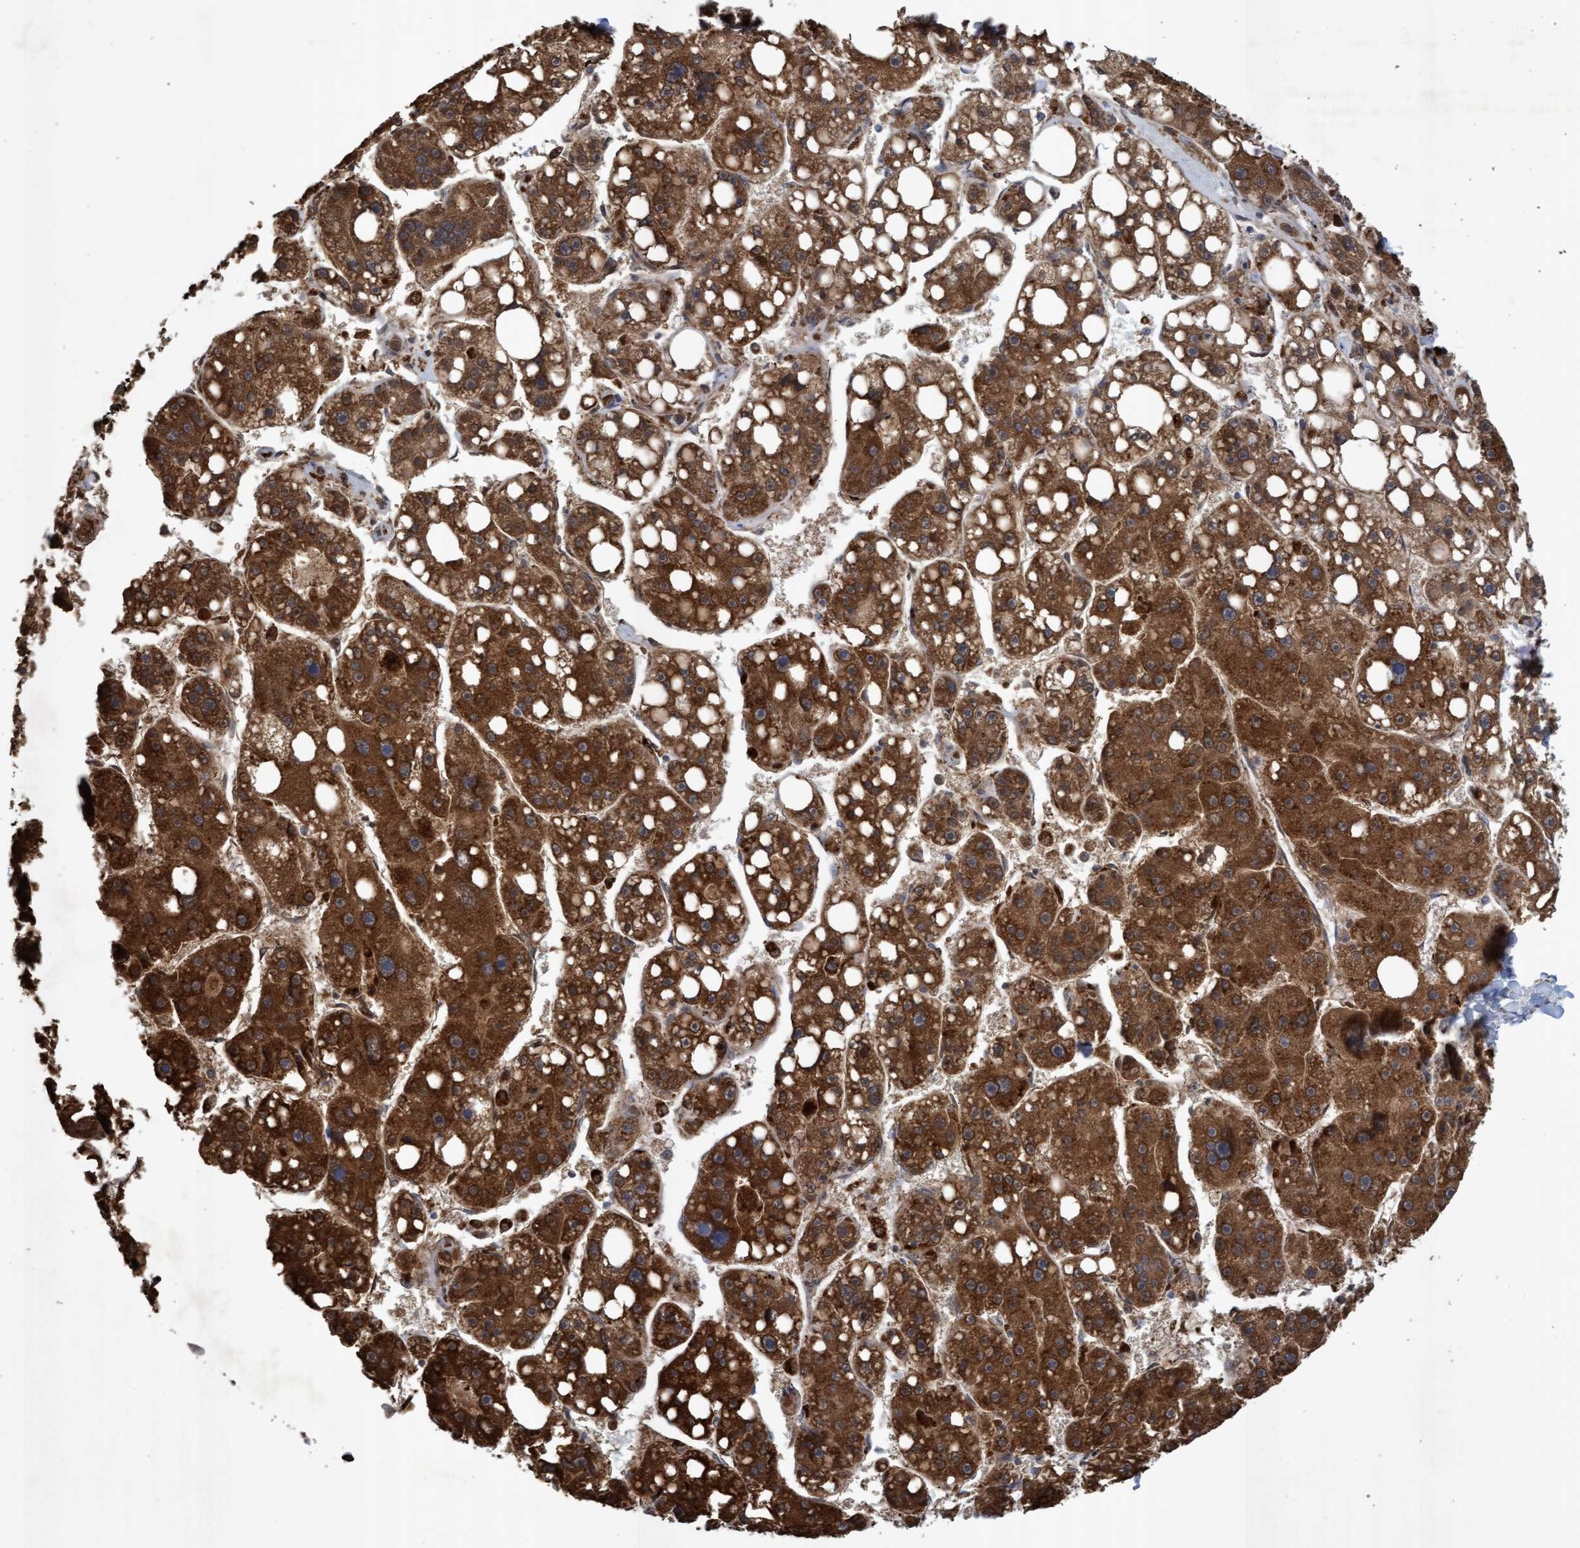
{"staining": {"intensity": "strong", "quantity": ">75%", "location": "cytoplasmic/membranous"}, "tissue": "liver cancer", "cell_type": "Tumor cells", "image_type": "cancer", "snomed": [{"axis": "morphology", "description": "Carcinoma, Hepatocellular, NOS"}, {"axis": "topography", "description": "Liver"}], "caption": "This is an image of immunohistochemistry staining of hepatocellular carcinoma (liver), which shows strong expression in the cytoplasmic/membranous of tumor cells.", "gene": "ATPAF2", "patient": {"sex": "female", "age": 61}}